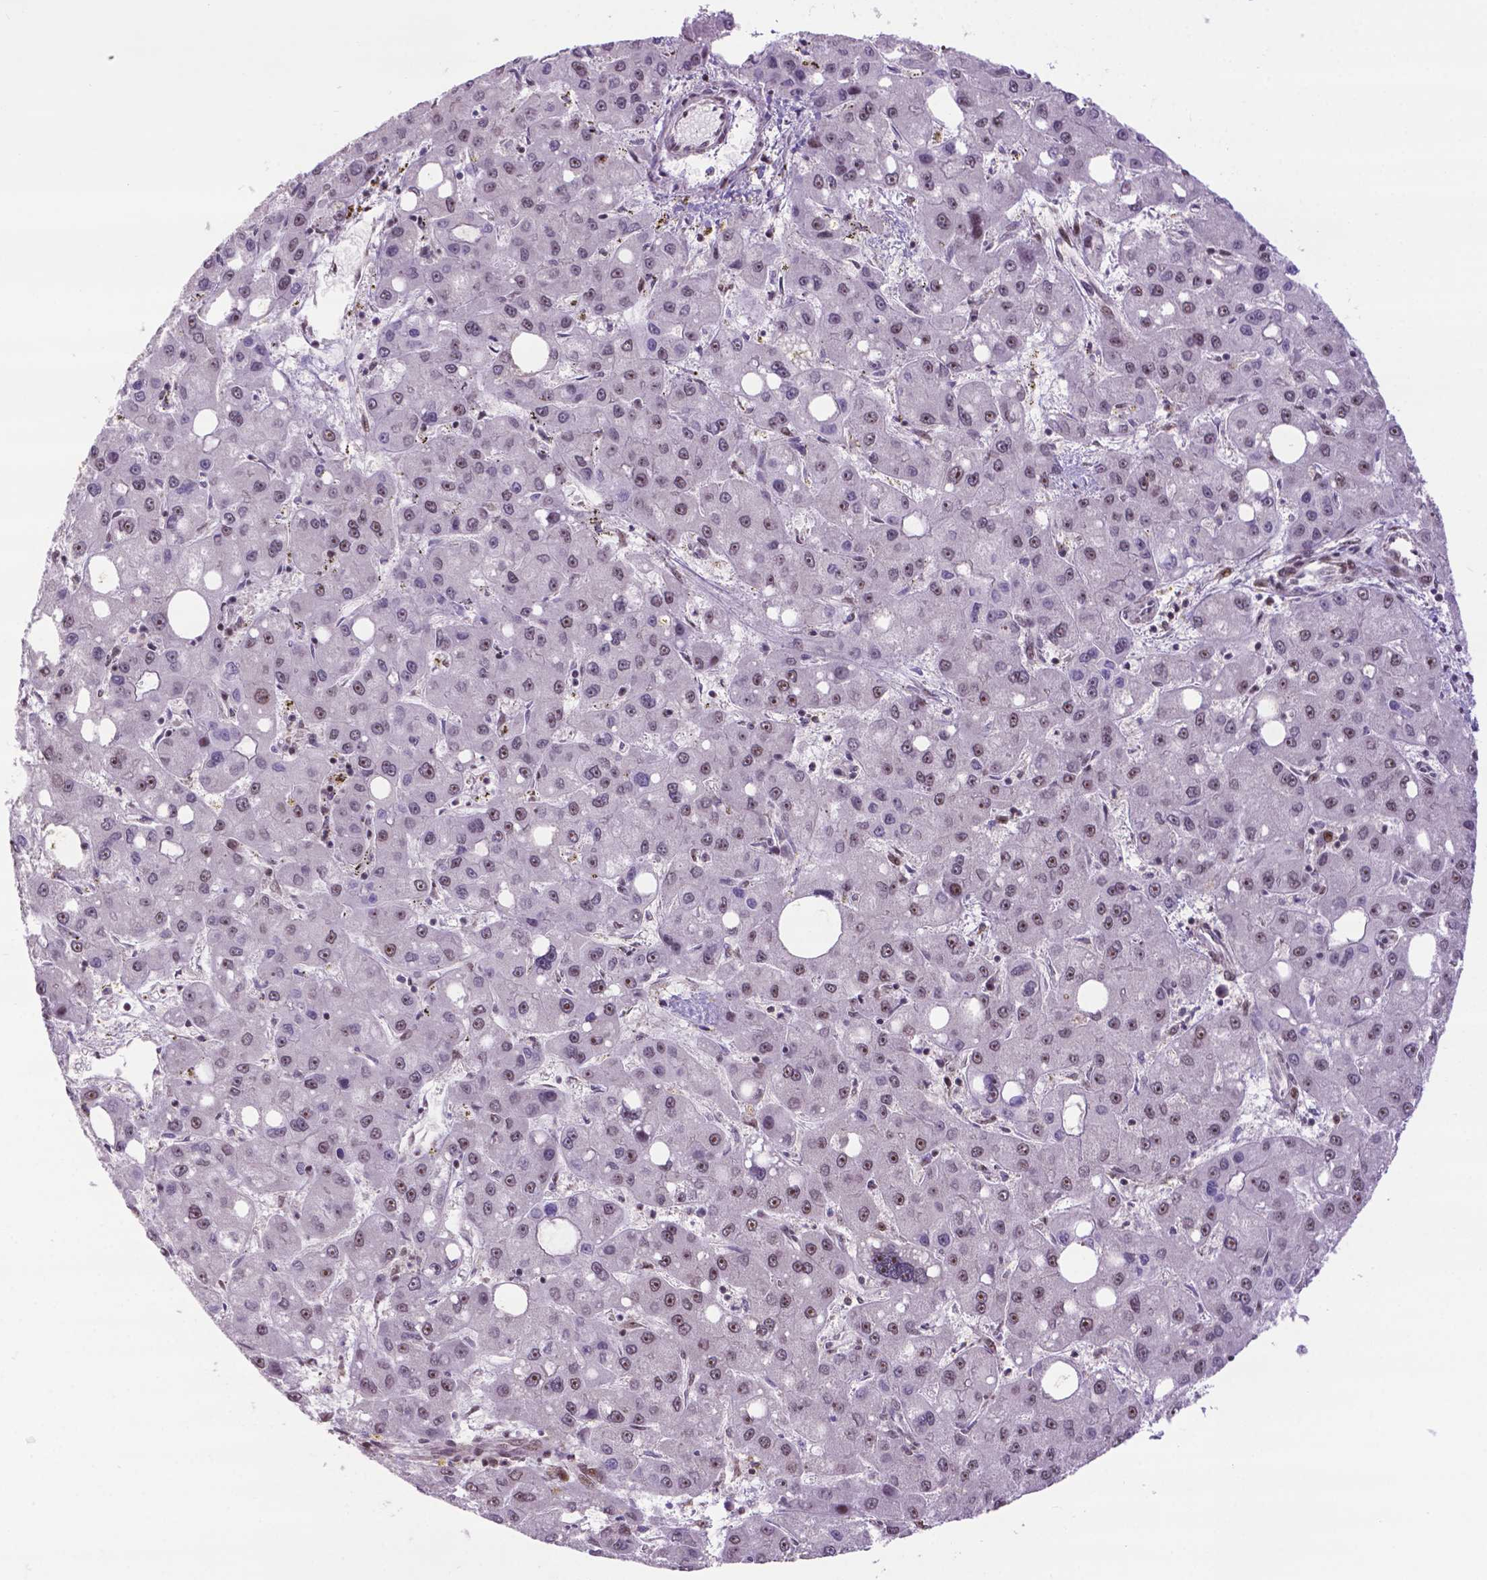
{"staining": {"intensity": "moderate", "quantity": "25%-75%", "location": "nuclear"}, "tissue": "liver cancer", "cell_type": "Tumor cells", "image_type": "cancer", "snomed": [{"axis": "morphology", "description": "Carcinoma, Hepatocellular, NOS"}, {"axis": "topography", "description": "Liver"}], "caption": "Brown immunohistochemical staining in human liver hepatocellular carcinoma demonstrates moderate nuclear positivity in approximately 25%-75% of tumor cells.", "gene": "CSNK2A1", "patient": {"sex": "male", "age": 73}}